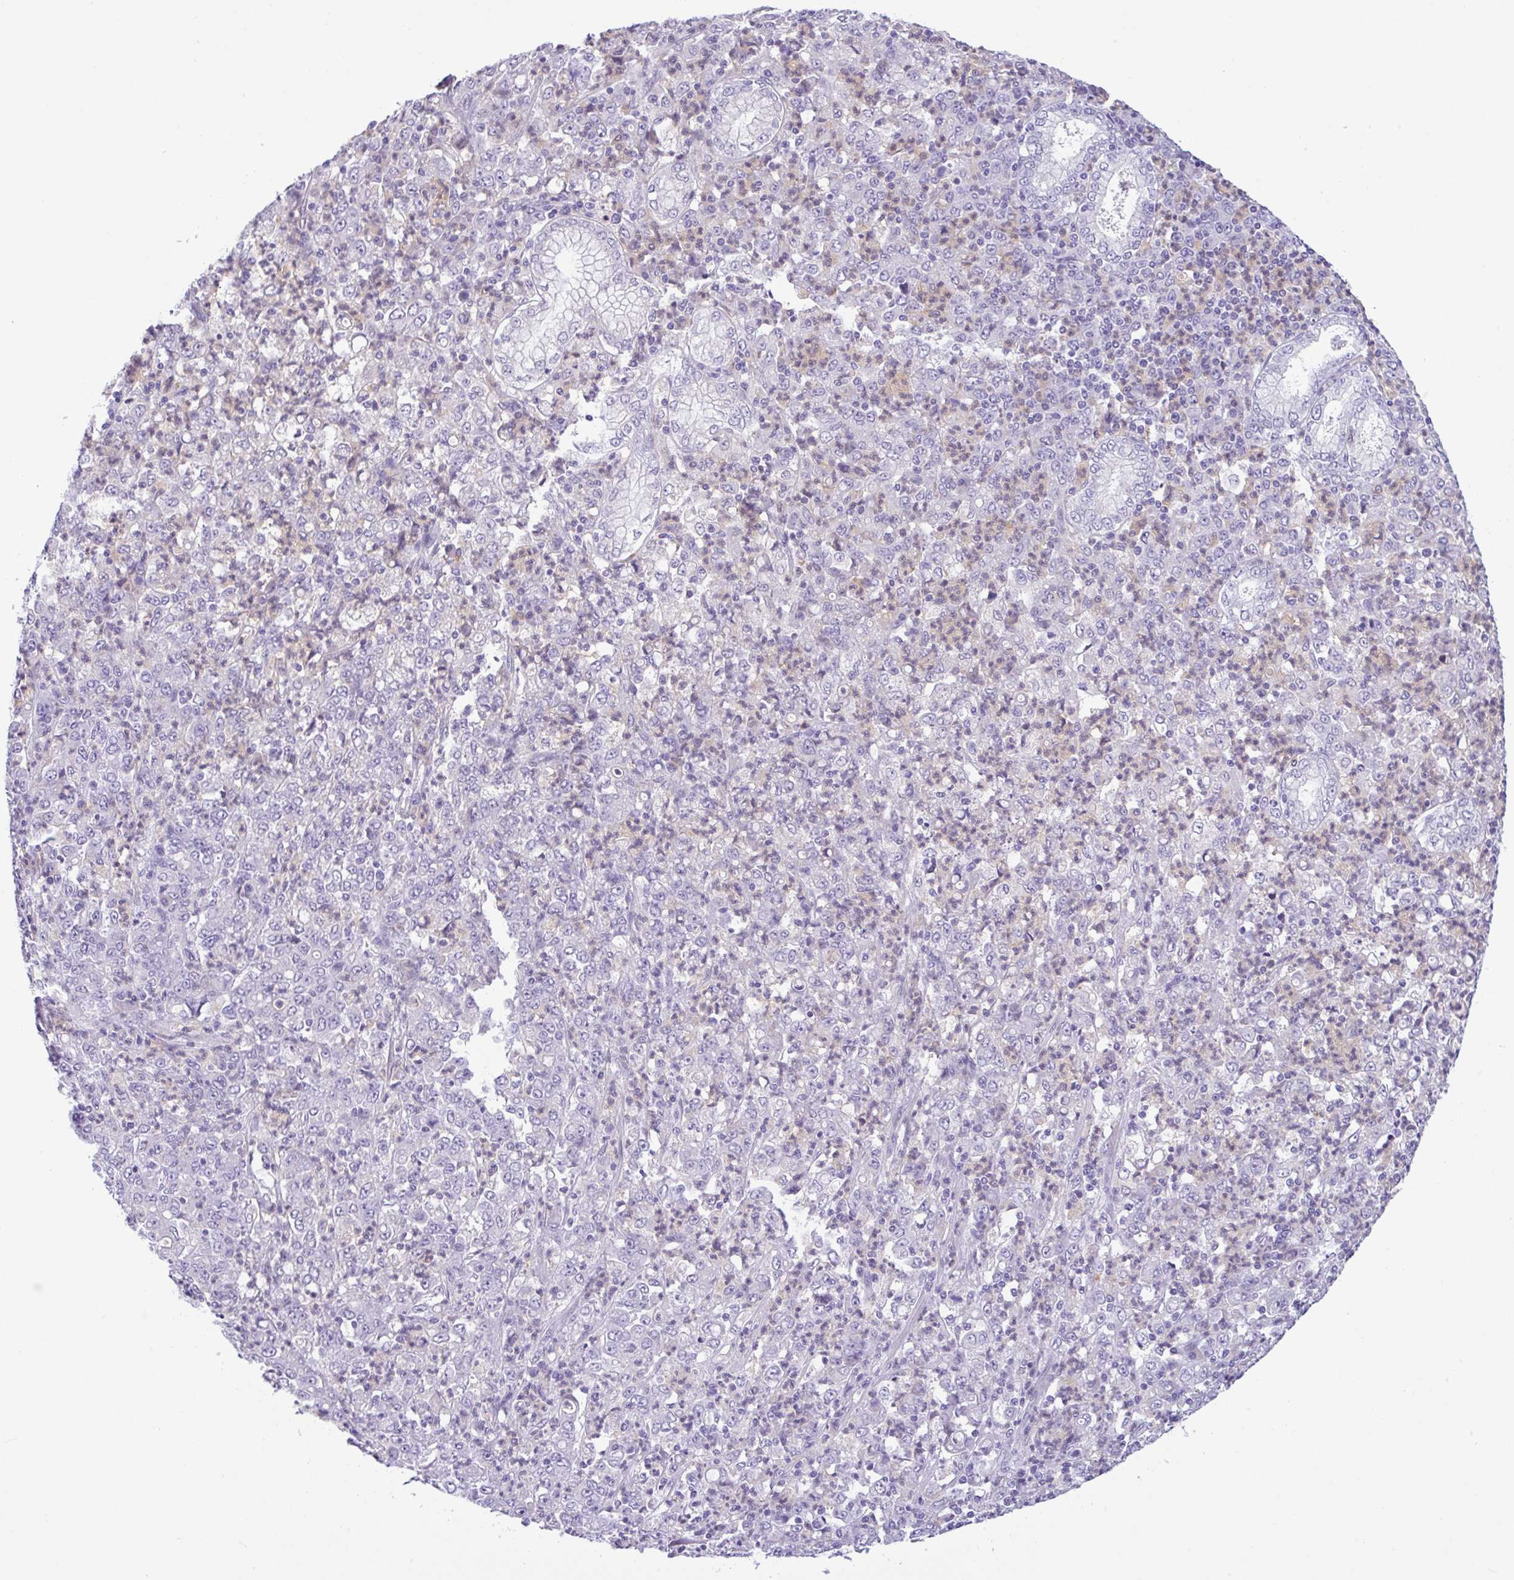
{"staining": {"intensity": "negative", "quantity": "none", "location": "none"}, "tissue": "stomach cancer", "cell_type": "Tumor cells", "image_type": "cancer", "snomed": [{"axis": "morphology", "description": "Adenocarcinoma, NOS"}, {"axis": "topography", "description": "Stomach, lower"}], "caption": "Stomach cancer was stained to show a protein in brown. There is no significant positivity in tumor cells. Brightfield microscopy of immunohistochemistry (IHC) stained with DAB (3,3'-diaminobenzidine) (brown) and hematoxylin (blue), captured at high magnification.", "gene": "NCF1", "patient": {"sex": "female", "age": 71}}